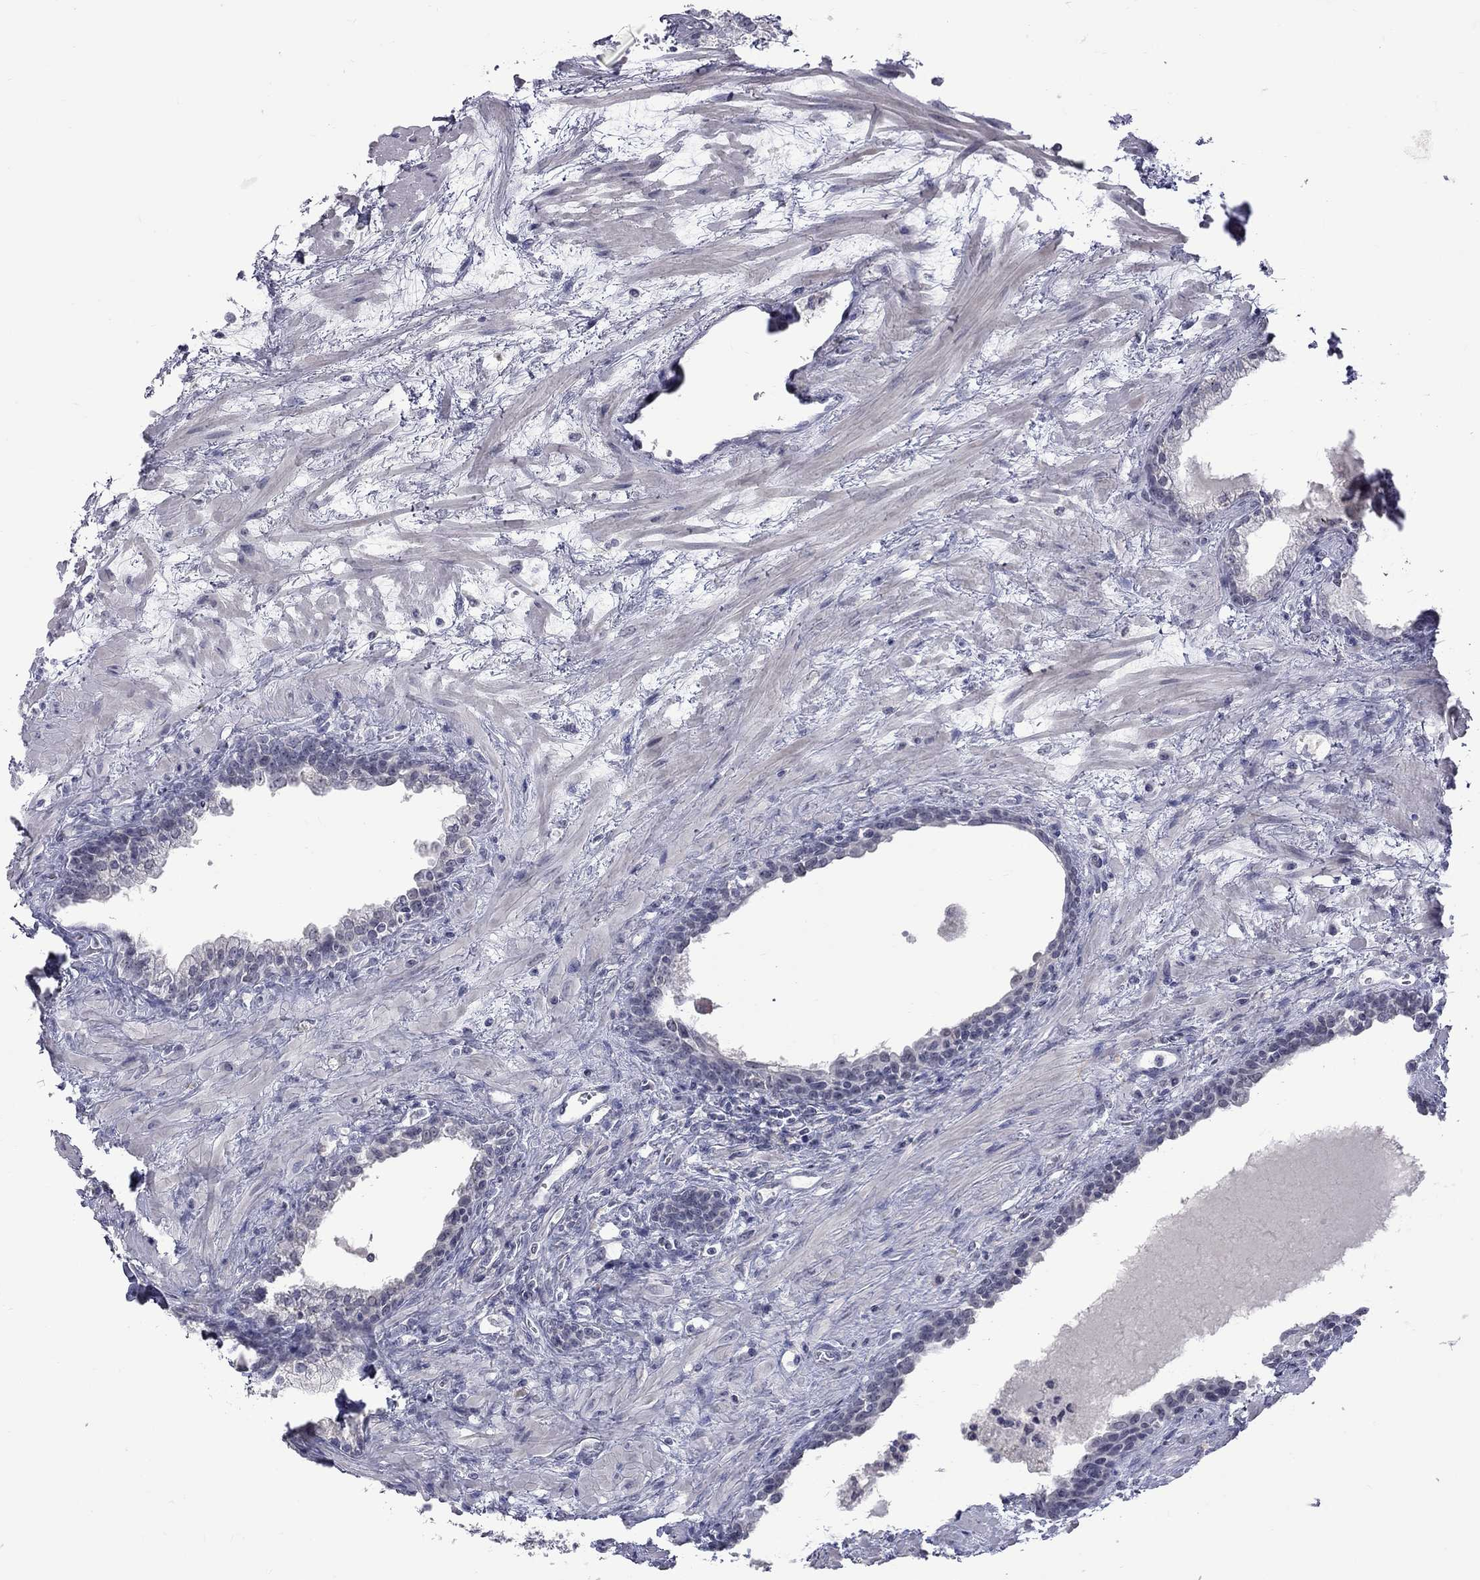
{"staining": {"intensity": "negative", "quantity": "none", "location": "none"}, "tissue": "prostate", "cell_type": "Glandular cells", "image_type": "normal", "snomed": [{"axis": "morphology", "description": "Normal tissue, NOS"}, {"axis": "topography", "description": "Prostate"}], "caption": "An immunohistochemistry (IHC) image of benign prostate is shown. There is no staining in glandular cells of prostate. (Stains: DAB (3,3'-diaminobenzidine) immunohistochemistry (IHC) with hematoxylin counter stain, Microscopy: brightfield microscopy at high magnification).", "gene": "GSG1L", "patient": {"sex": "male", "age": 63}}